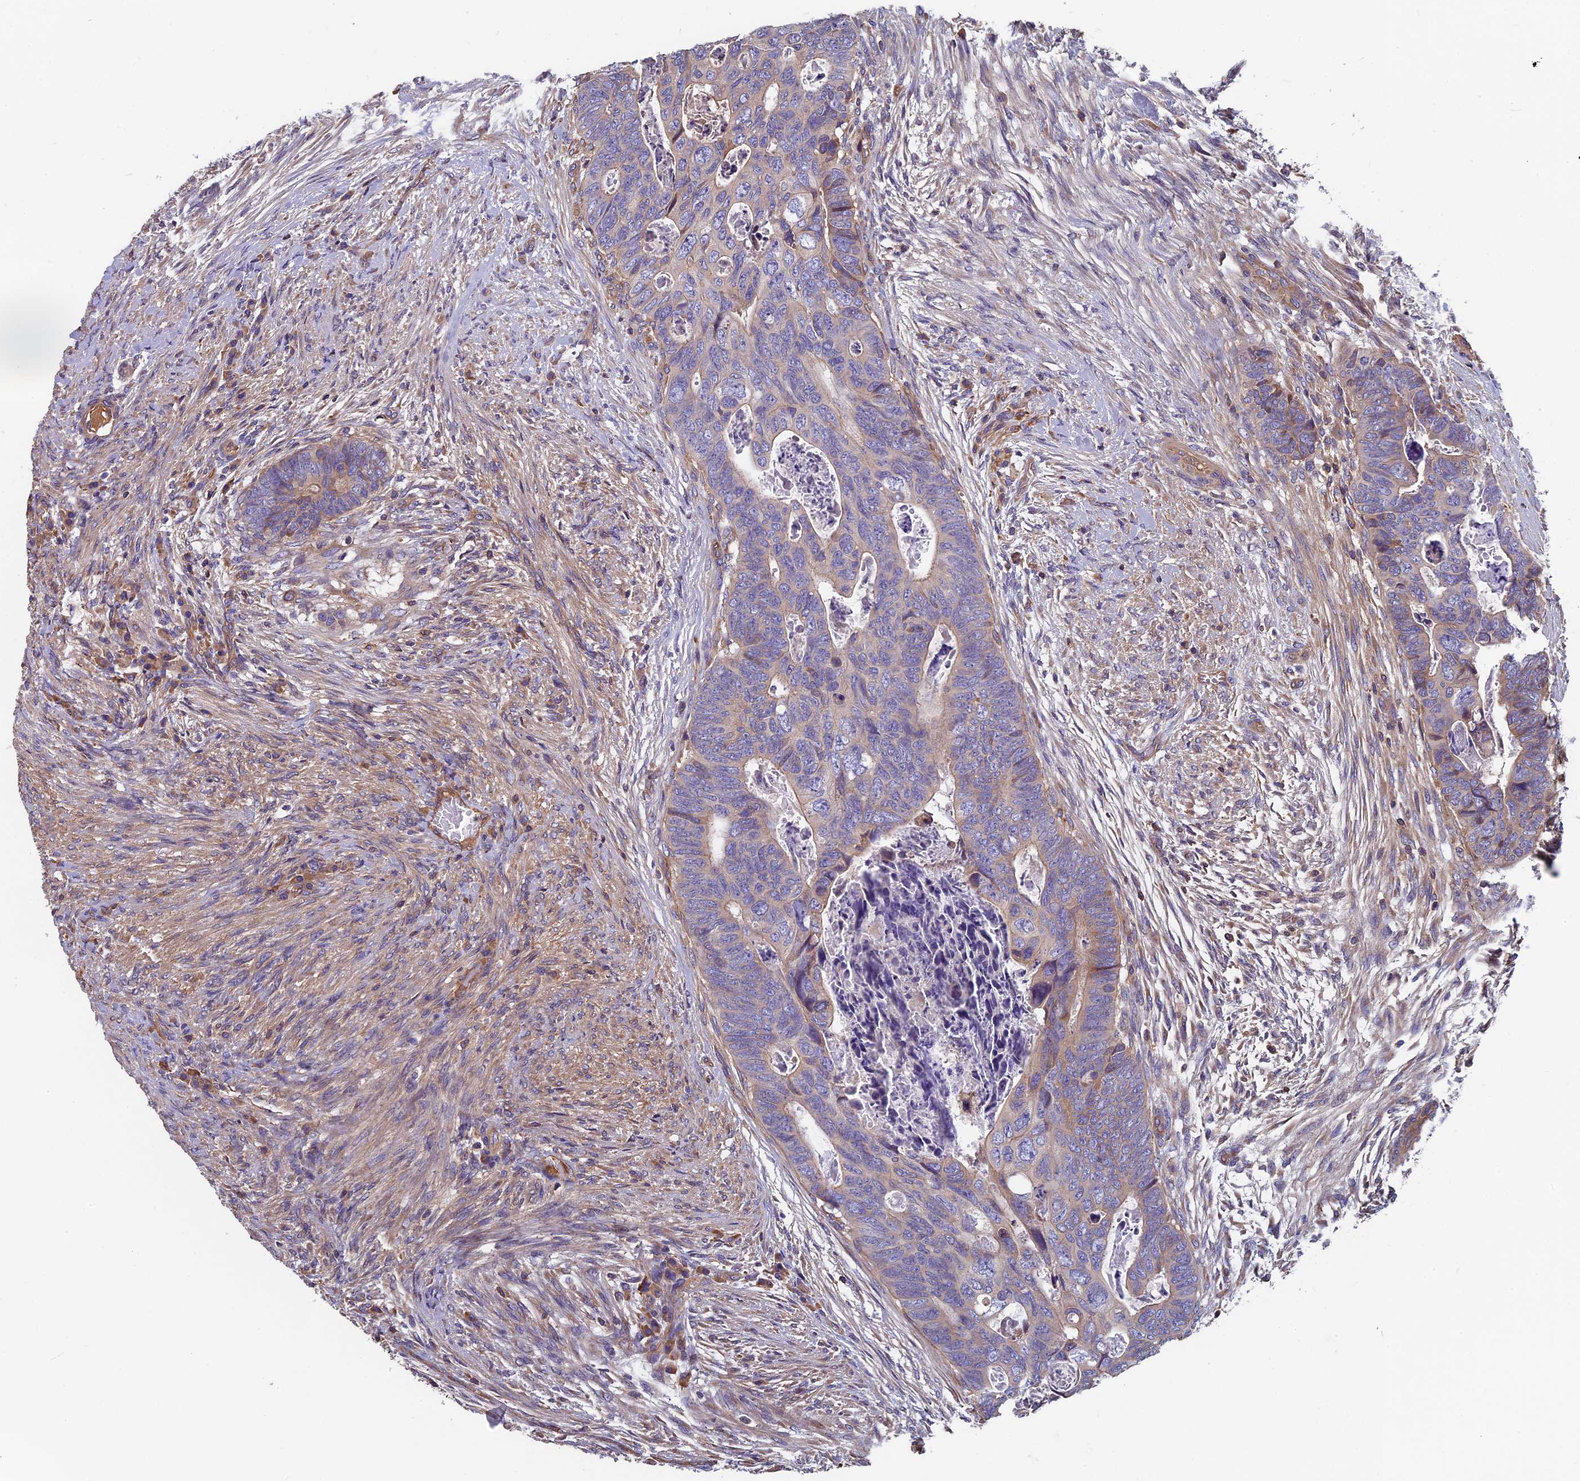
{"staining": {"intensity": "moderate", "quantity": "25%-75%", "location": "cytoplasmic/membranous"}, "tissue": "colorectal cancer", "cell_type": "Tumor cells", "image_type": "cancer", "snomed": [{"axis": "morphology", "description": "Adenocarcinoma, NOS"}, {"axis": "topography", "description": "Rectum"}], "caption": "Immunohistochemistry photomicrograph of neoplastic tissue: colorectal cancer (adenocarcinoma) stained using immunohistochemistry (IHC) exhibits medium levels of moderate protein expression localized specifically in the cytoplasmic/membranous of tumor cells, appearing as a cytoplasmic/membranous brown color.", "gene": "CCDC153", "patient": {"sex": "female", "age": 78}}